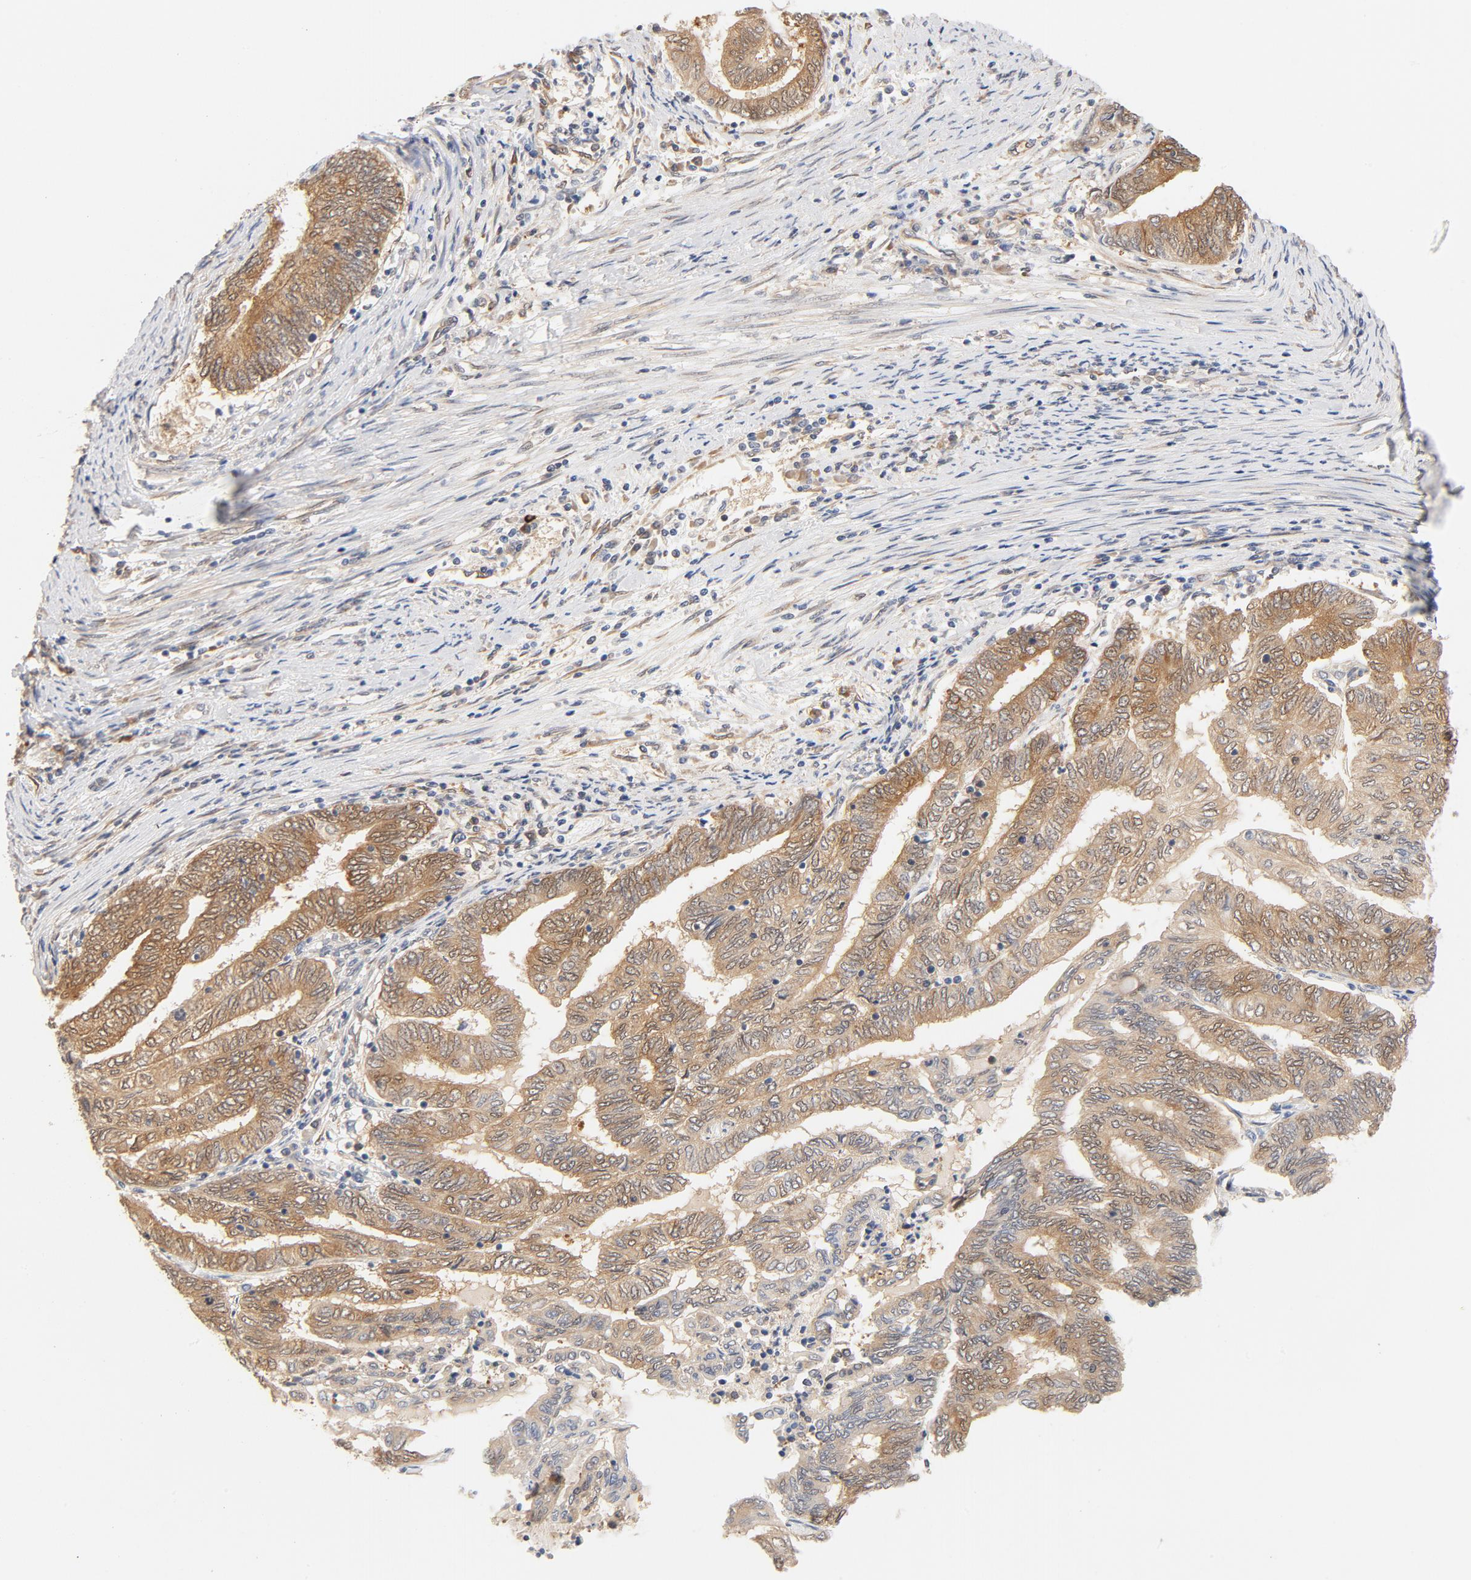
{"staining": {"intensity": "moderate", "quantity": ">75%", "location": "cytoplasmic/membranous"}, "tissue": "endometrial cancer", "cell_type": "Tumor cells", "image_type": "cancer", "snomed": [{"axis": "morphology", "description": "Adenocarcinoma, NOS"}, {"axis": "topography", "description": "Uterus"}, {"axis": "topography", "description": "Endometrium"}], "caption": "A medium amount of moderate cytoplasmic/membranous staining is seen in about >75% of tumor cells in adenocarcinoma (endometrial) tissue. (brown staining indicates protein expression, while blue staining denotes nuclei).", "gene": "EIF4E", "patient": {"sex": "female", "age": 70}}